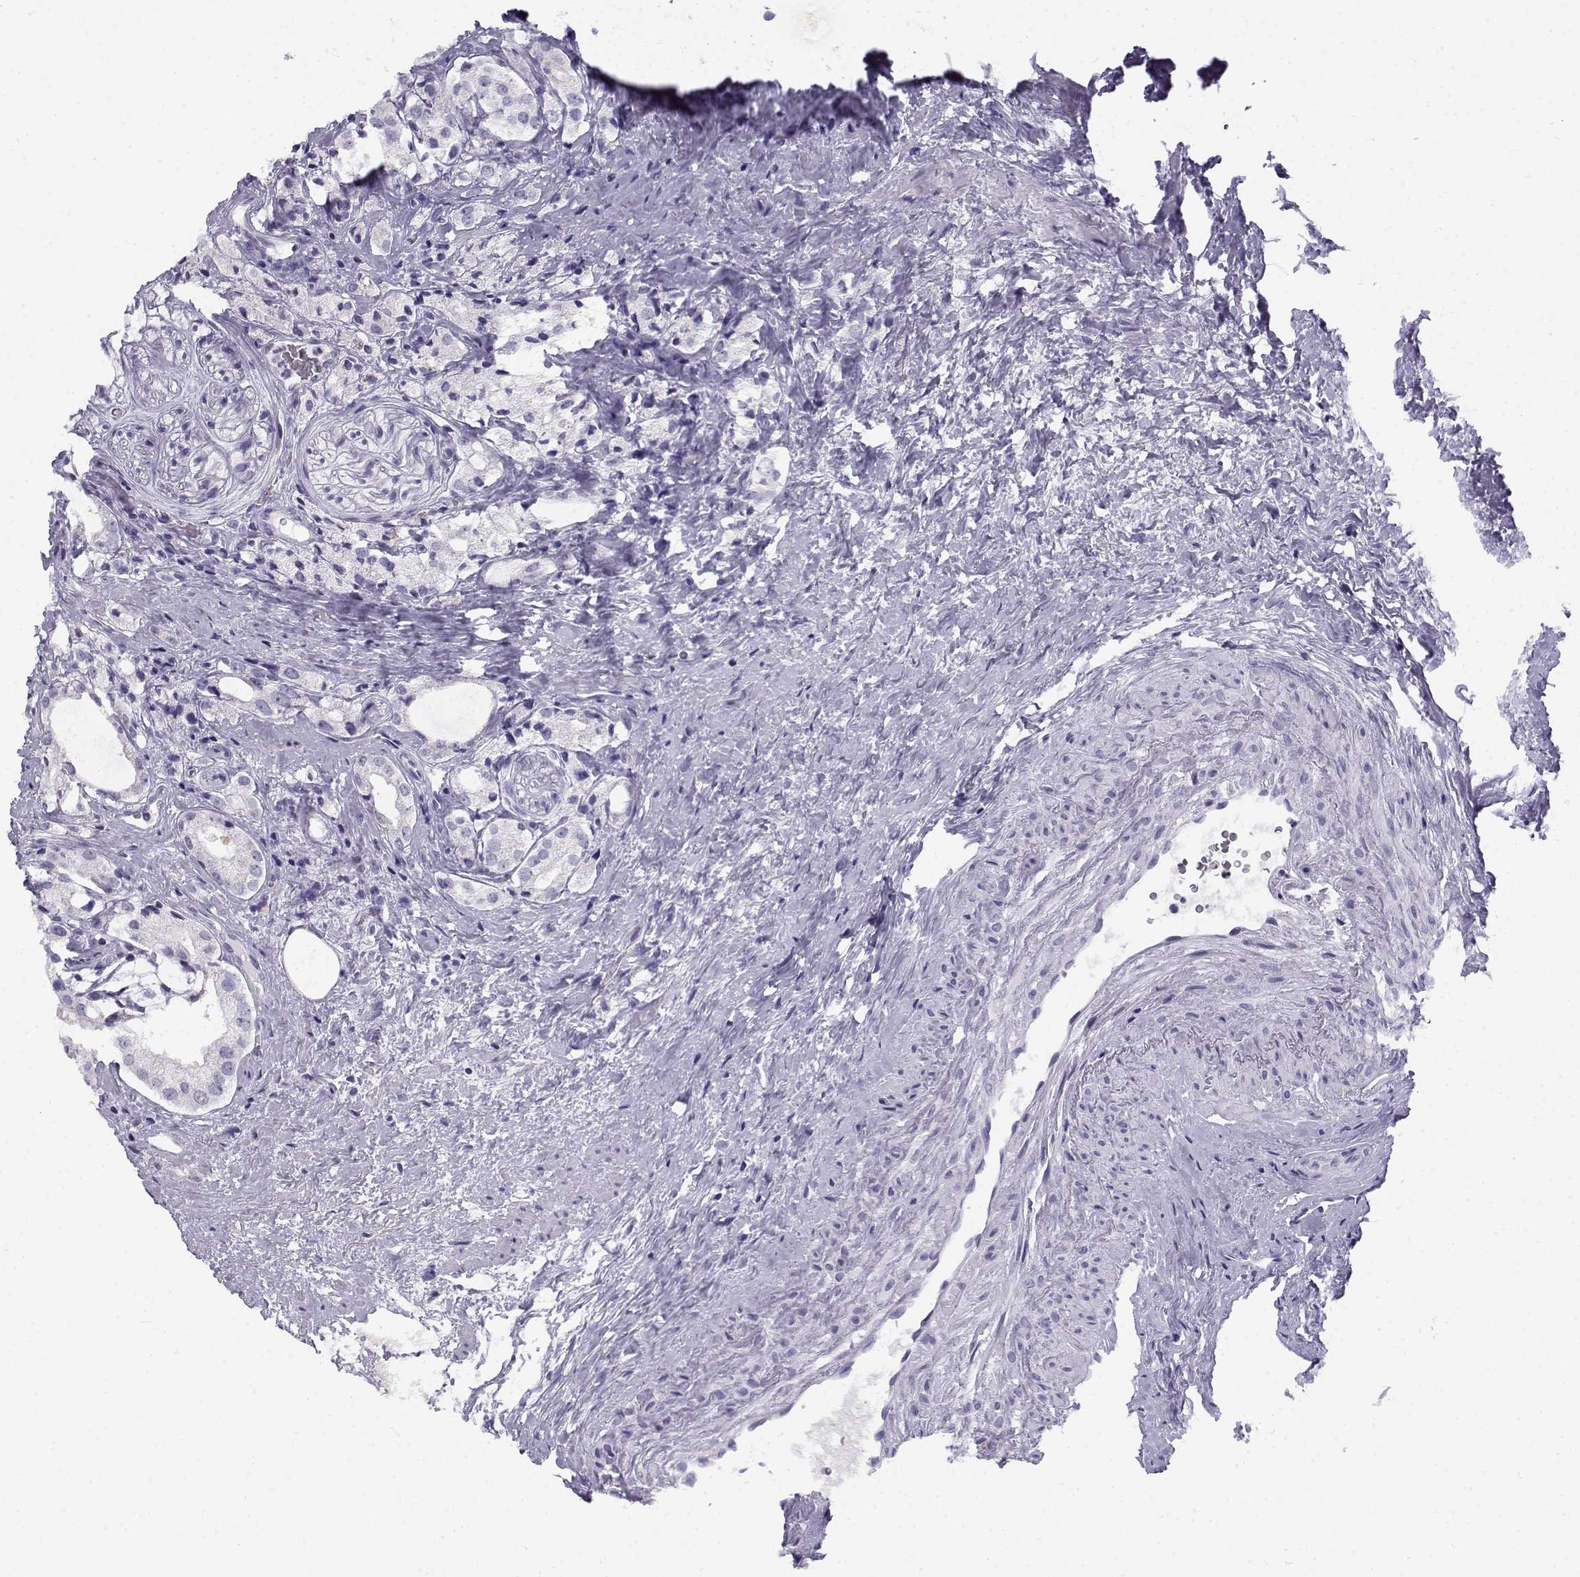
{"staining": {"intensity": "negative", "quantity": "none", "location": "none"}, "tissue": "prostate cancer", "cell_type": "Tumor cells", "image_type": "cancer", "snomed": [{"axis": "morphology", "description": "Adenocarcinoma, NOS"}, {"axis": "topography", "description": "Prostate"}], "caption": "A high-resolution micrograph shows immunohistochemistry staining of prostate cancer (adenocarcinoma), which shows no significant expression in tumor cells. The staining was performed using DAB (3,3'-diaminobenzidine) to visualize the protein expression in brown, while the nuclei were stained in blue with hematoxylin (Magnification: 20x).", "gene": "FAM166A", "patient": {"sex": "male", "age": 66}}